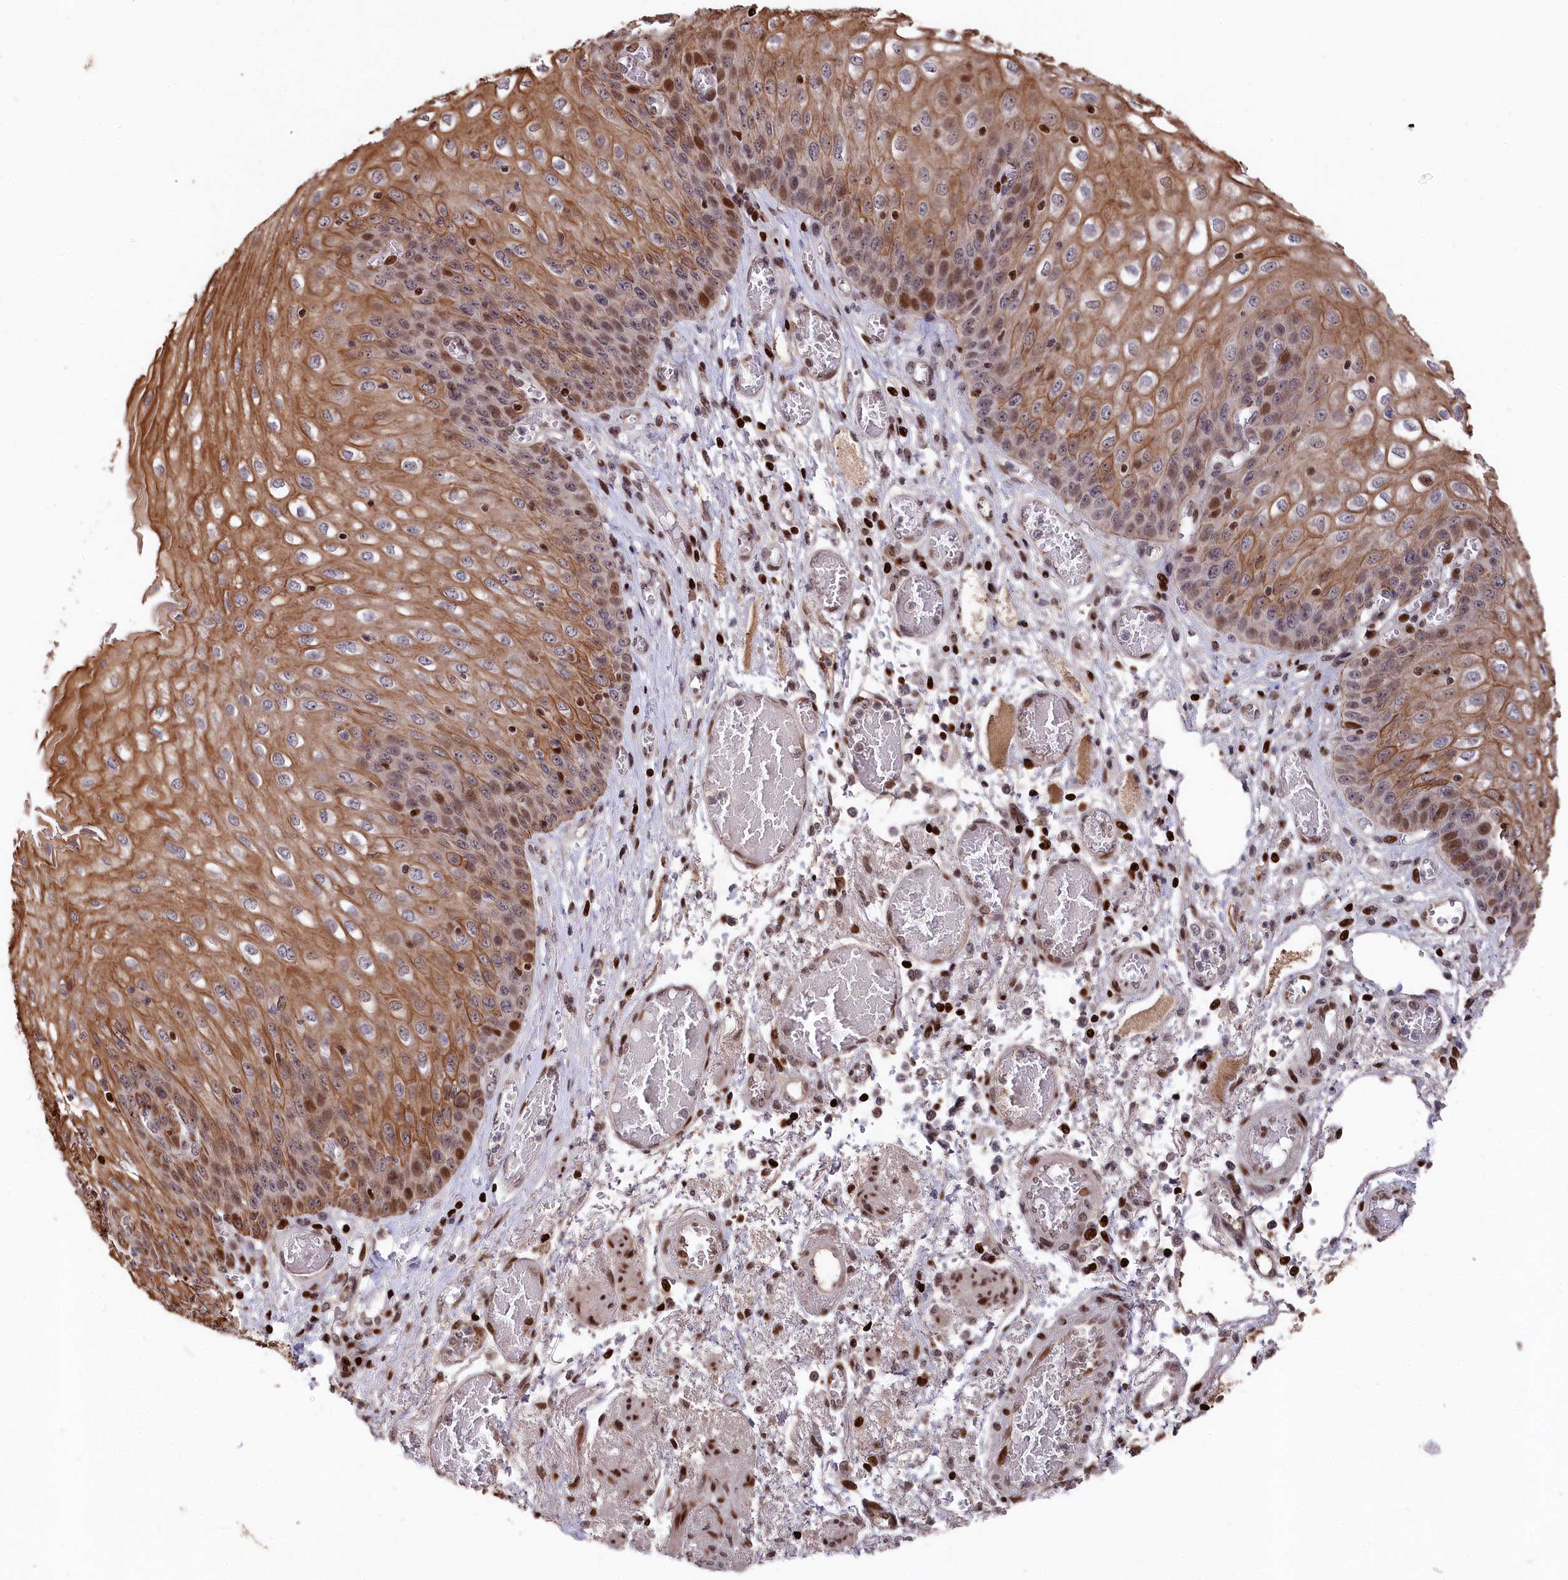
{"staining": {"intensity": "strong", "quantity": ">75%", "location": "cytoplasmic/membranous,nuclear"}, "tissue": "esophagus", "cell_type": "Squamous epithelial cells", "image_type": "normal", "snomed": [{"axis": "morphology", "description": "Normal tissue, NOS"}, {"axis": "topography", "description": "Esophagus"}], "caption": "IHC photomicrograph of benign esophagus: human esophagus stained using IHC reveals high levels of strong protein expression localized specifically in the cytoplasmic/membranous,nuclear of squamous epithelial cells, appearing as a cytoplasmic/membranous,nuclear brown color.", "gene": "MCF2L2", "patient": {"sex": "male", "age": 81}}